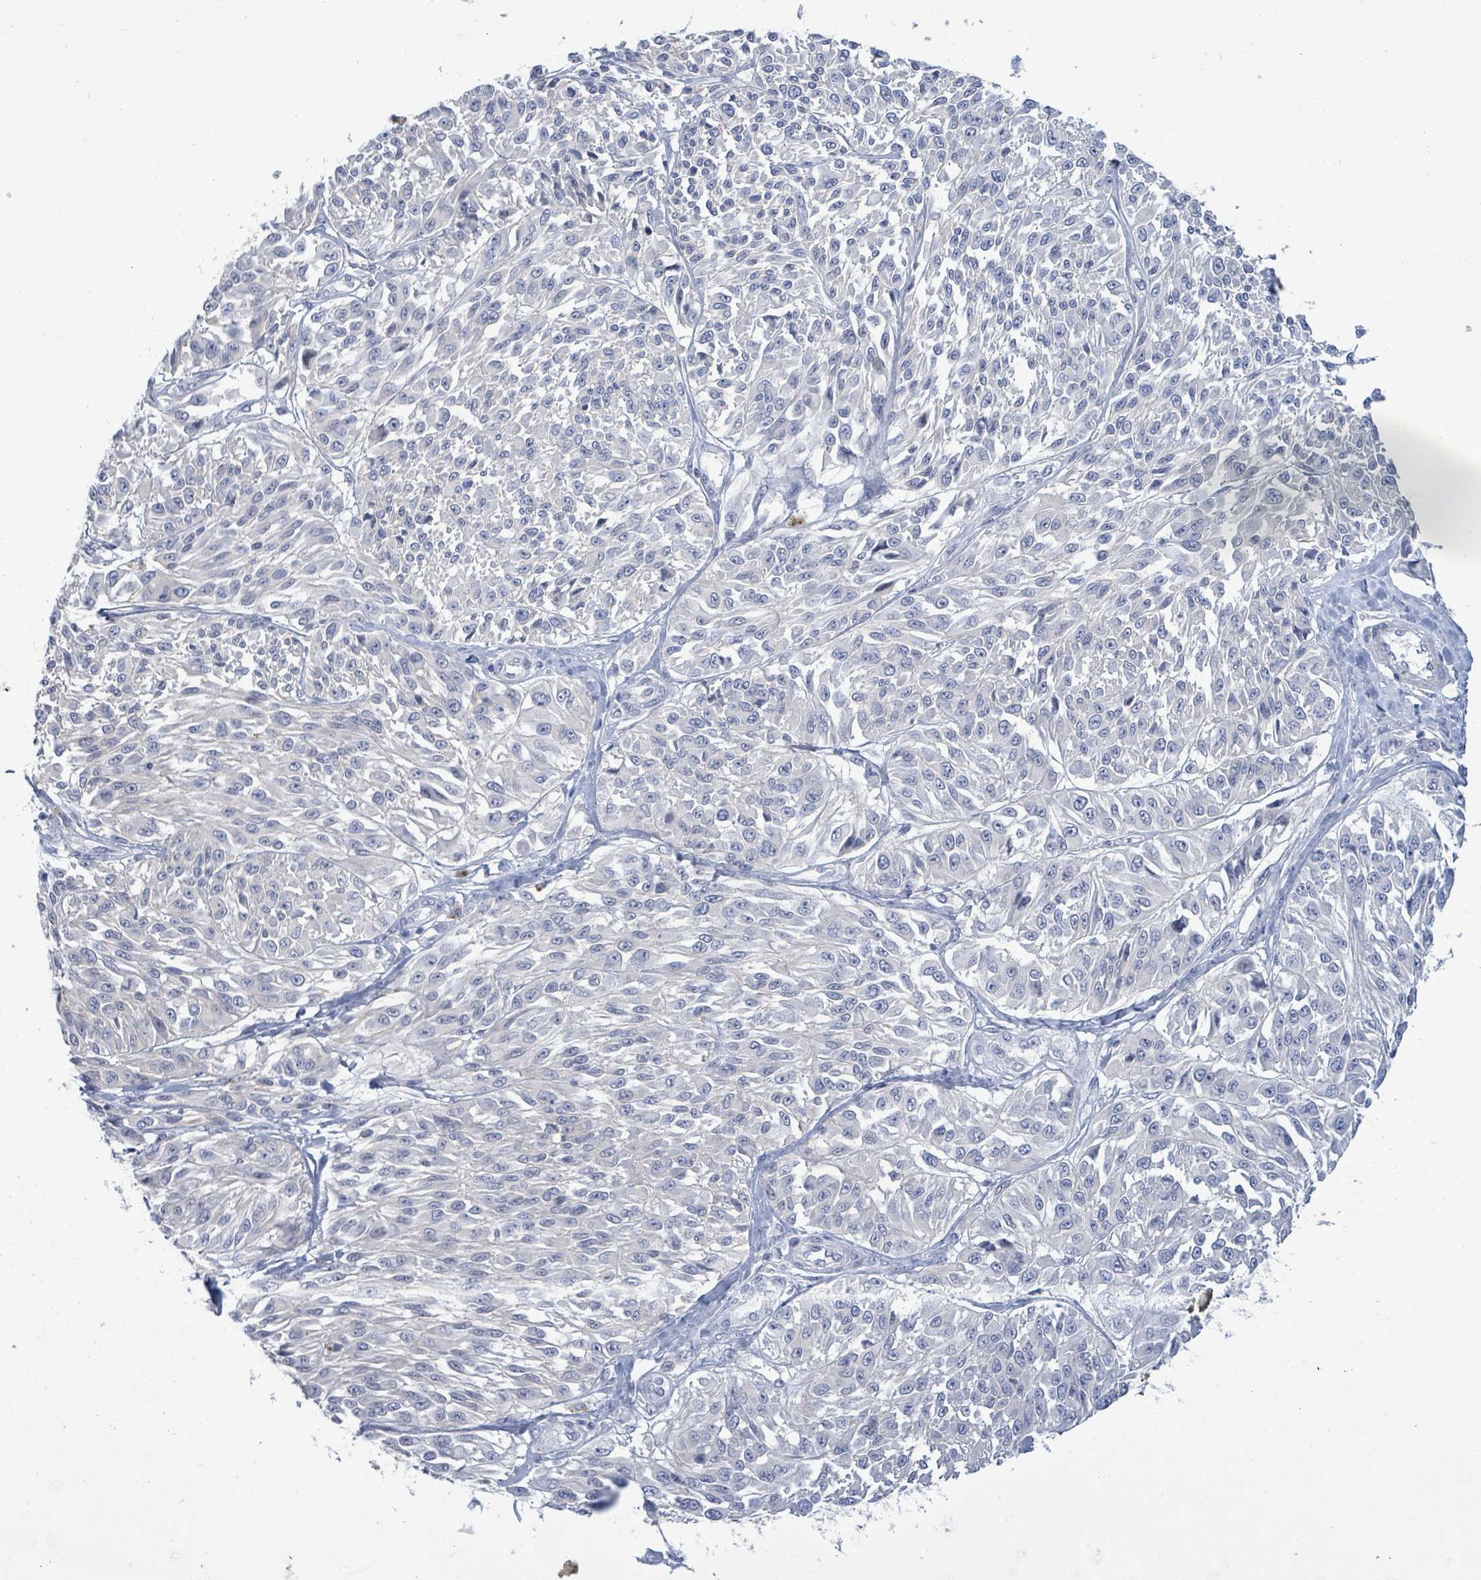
{"staining": {"intensity": "negative", "quantity": "none", "location": "none"}, "tissue": "melanoma", "cell_type": "Tumor cells", "image_type": "cancer", "snomed": [{"axis": "morphology", "description": "Malignant melanoma, NOS"}, {"axis": "topography", "description": "Skin"}], "caption": "DAB (3,3'-diaminobenzidine) immunohistochemical staining of human melanoma shows no significant staining in tumor cells.", "gene": "NTN3", "patient": {"sex": "male", "age": 94}}